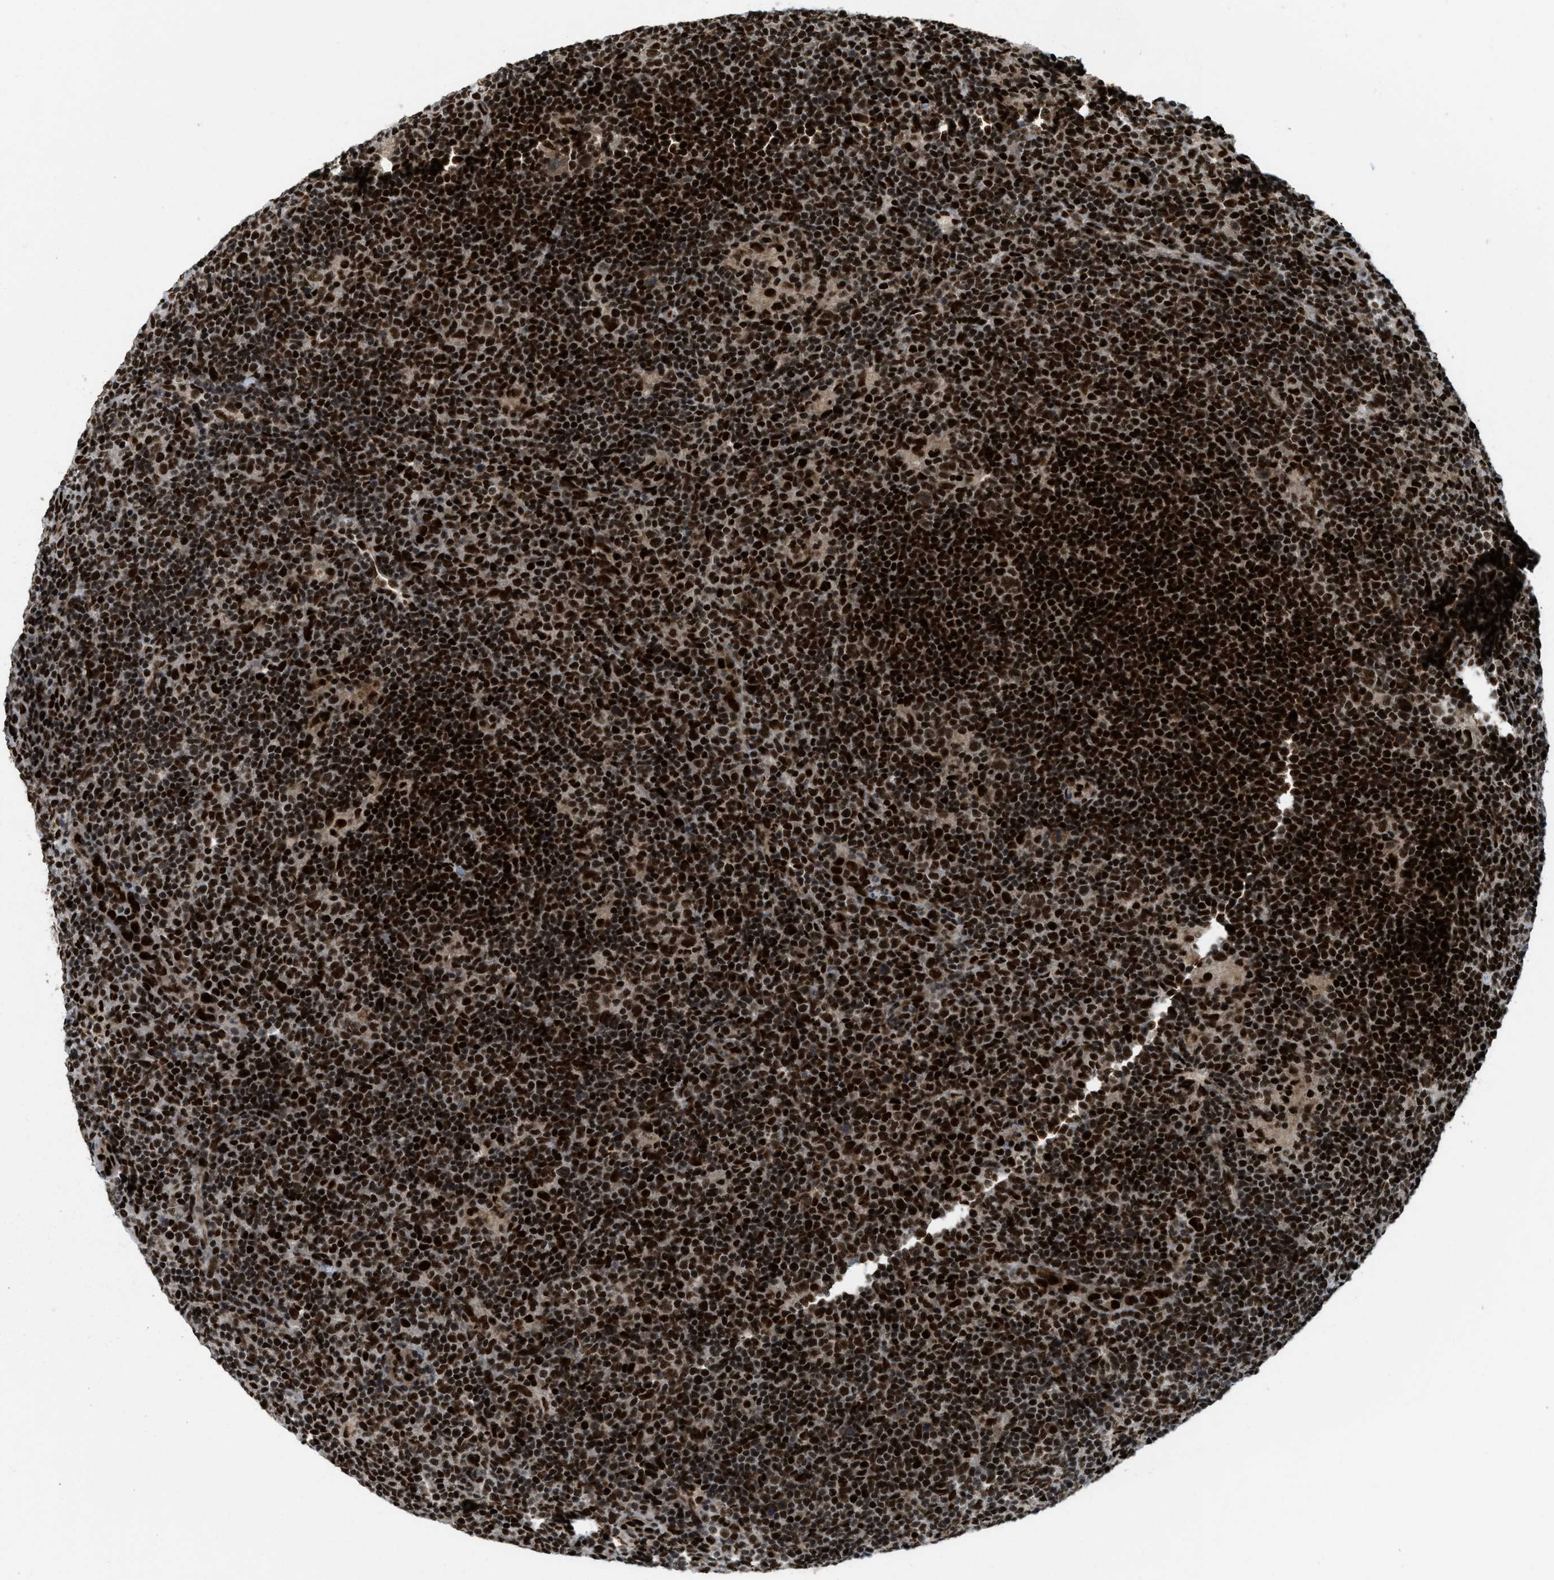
{"staining": {"intensity": "moderate", "quantity": ">75%", "location": "nuclear"}, "tissue": "lymphoma", "cell_type": "Tumor cells", "image_type": "cancer", "snomed": [{"axis": "morphology", "description": "Hodgkin's disease, NOS"}, {"axis": "topography", "description": "Lymph node"}], "caption": "High-power microscopy captured an immunohistochemistry (IHC) micrograph of lymphoma, revealing moderate nuclear staining in about >75% of tumor cells.", "gene": "RFX5", "patient": {"sex": "female", "age": 57}}